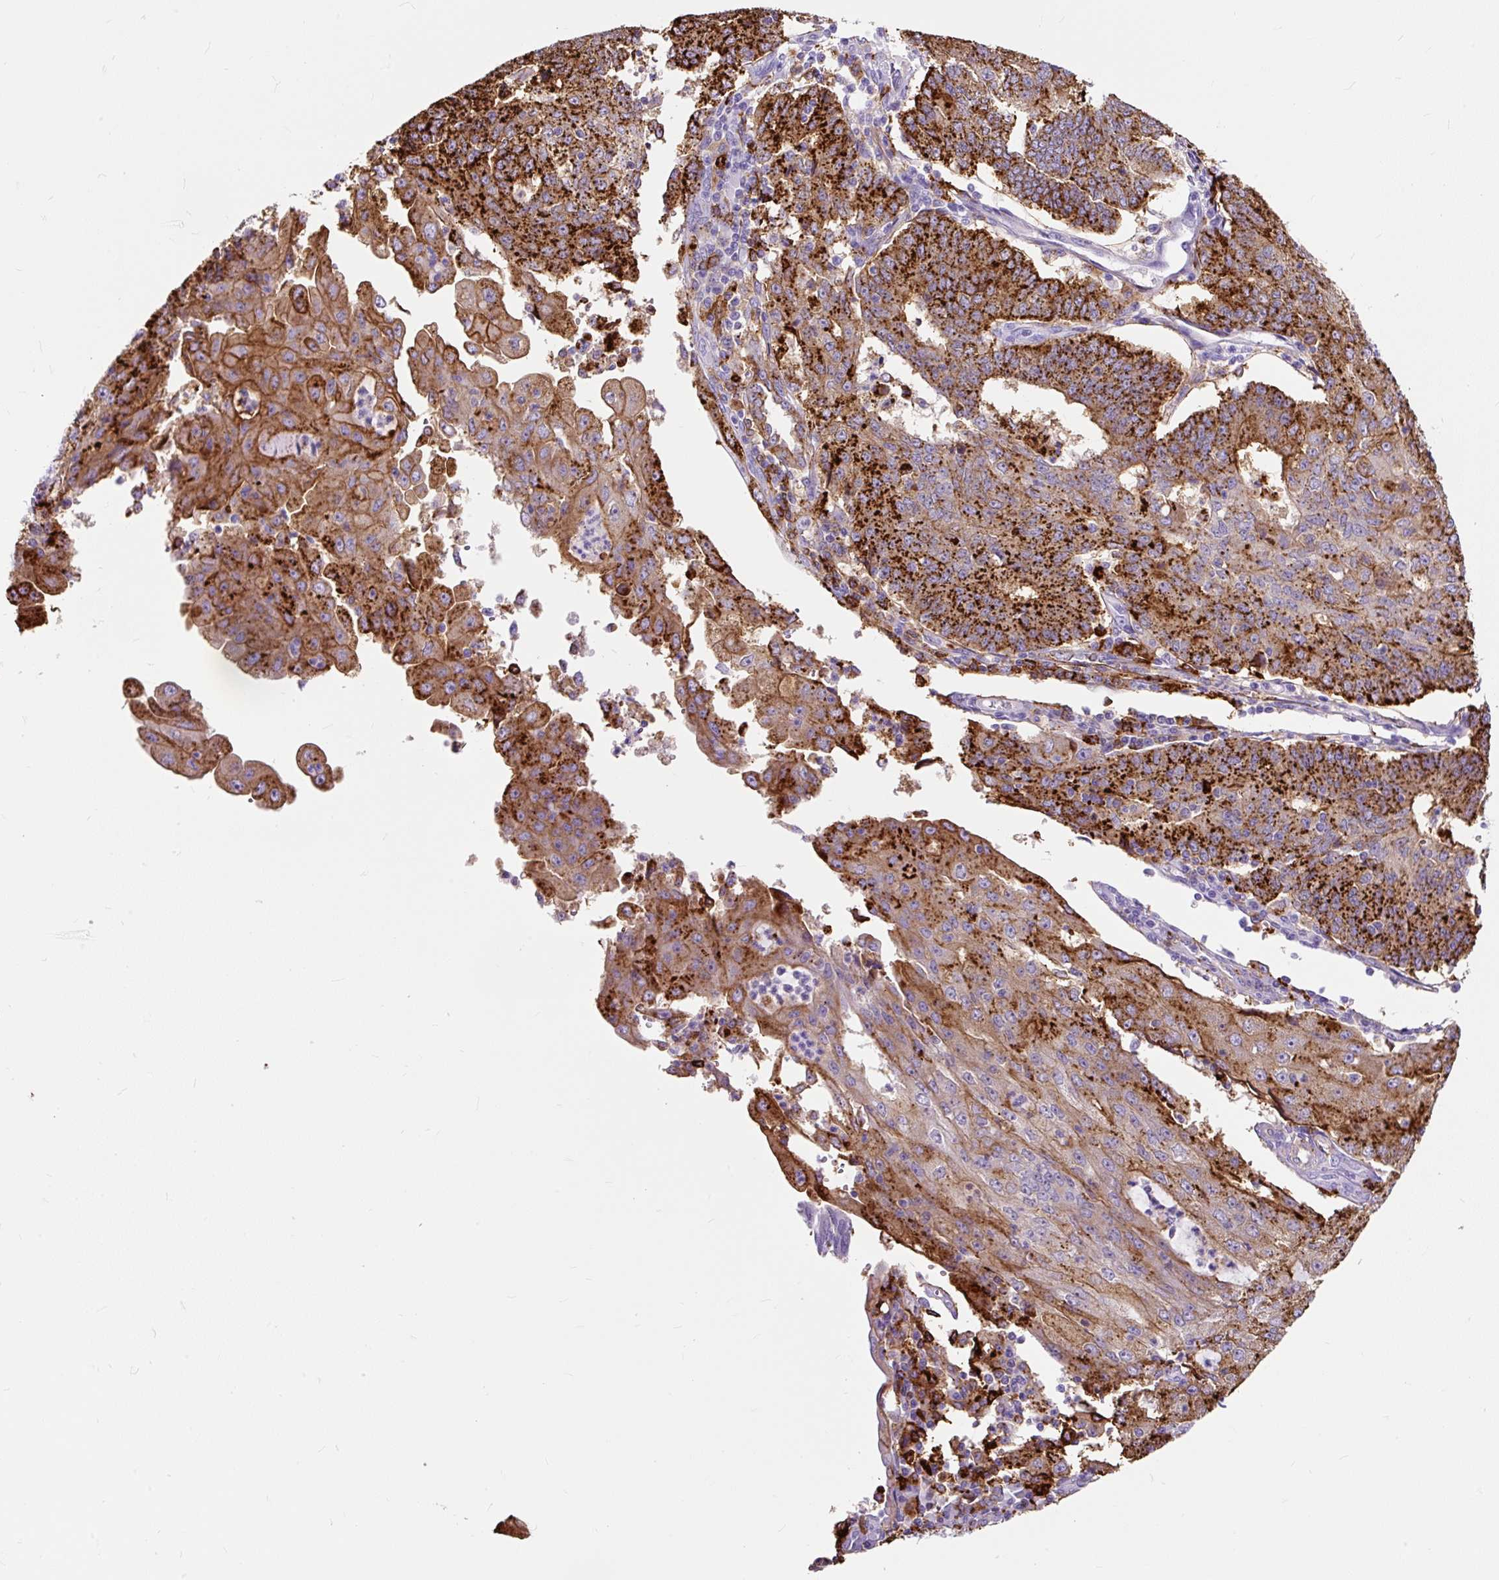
{"staining": {"intensity": "strong", "quantity": ">75%", "location": "cytoplasmic/membranous"}, "tissue": "endometrial cancer", "cell_type": "Tumor cells", "image_type": "cancer", "snomed": [{"axis": "morphology", "description": "Adenocarcinoma, NOS"}, {"axis": "topography", "description": "Endometrium"}], "caption": "A high amount of strong cytoplasmic/membranous staining is seen in approximately >75% of tumor cells in adenocarcinoma (endometrial) tissue. (Brightfield microscopy of DAB IHC at high magnification).", "gene": "HLA-DRA", "patient": {"sex": "female", "age": 56}}